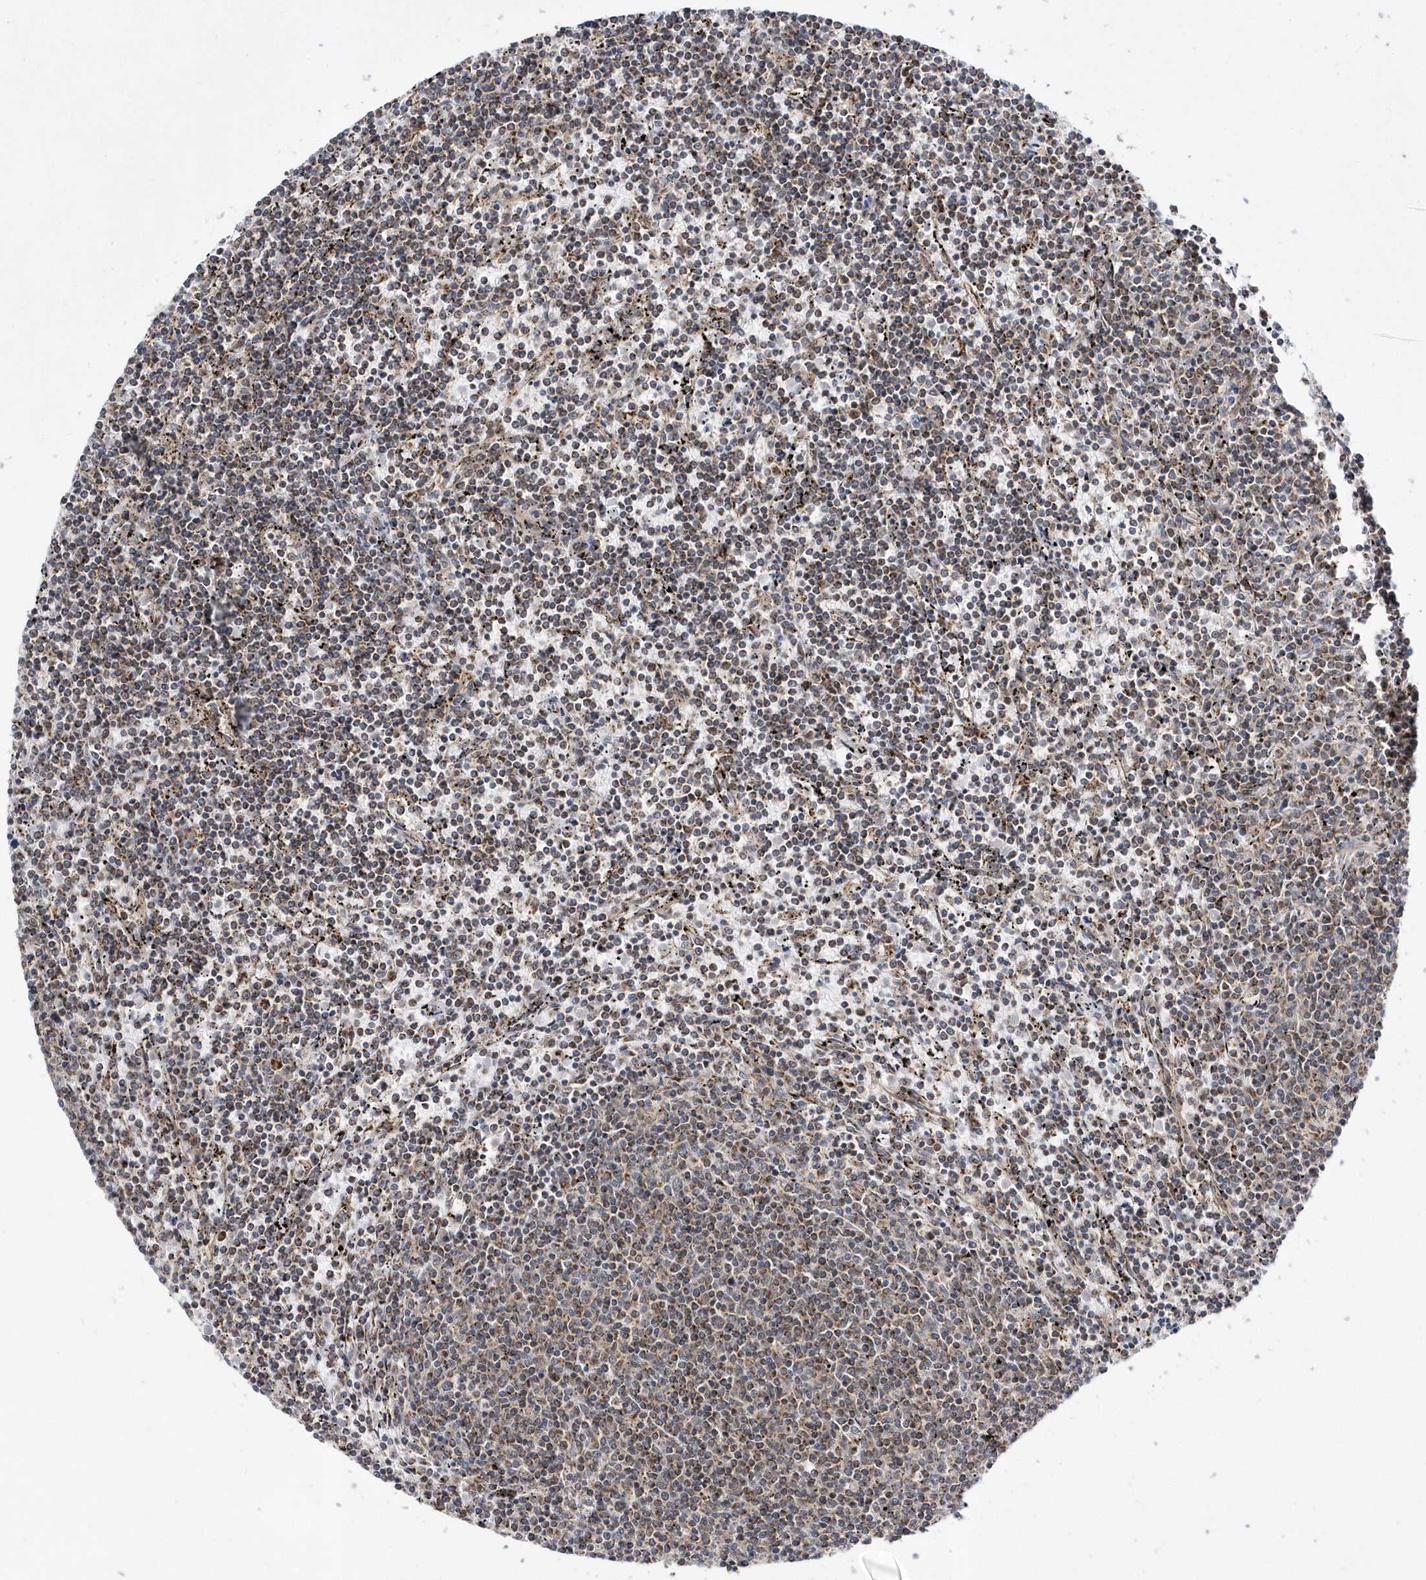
{"staining": {"intensity": "weak", "quantity": "25%-75%", "location": "cytoplasmic/membranous"}, "tissue": "lymphoma", "cell_type": "Tumor cells", "image_type": "cancer", "snomed": [{"axis": "morphology", "description": "Malignant lymphoma, non-Hodgkin's type, Low grade"}, {"axis": "topography", "description": "Spleen"}], "caption": "Immunohistochemistry (IHC) histopathology image of neoplastic tissue: lymphoma stained using IHC demonstrates low levels of weak protein expression localized specifically in the cytoplasmic/membranous of tumor cells, appearing as a cytoplasmic/membranous brown color.", "gene": "DALRD3", "patient": {"sex": "female", "age": 50}}